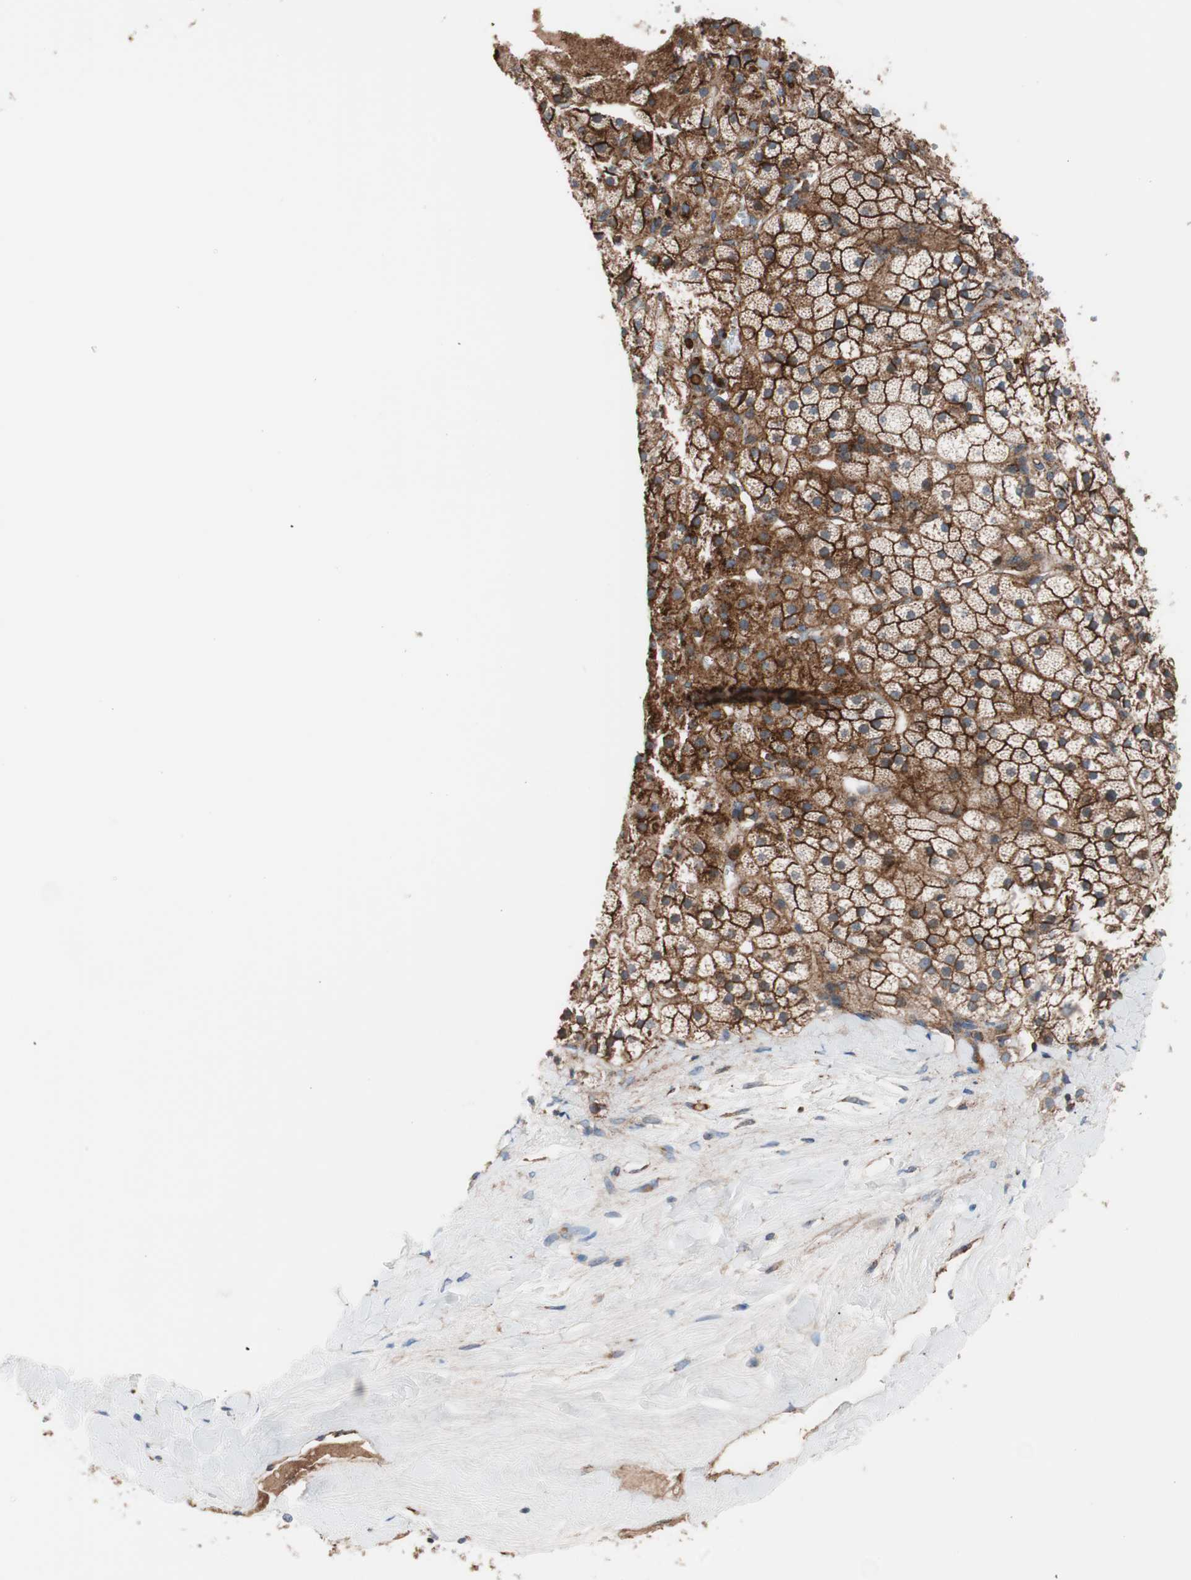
{"staining": {"intensity": "strong", "quantity": ">75%", "location": "cytoplasmic/membranous"}, "tissue": "adrenal gland", "cell_type": "Glandular cells", "image_type": "normal", "snomed": [{"axis": "morphology", "description": "Normal tissue, NOS"}, {"axis": "topography", "description": "Adrenal gland"}], "caption": "A histopathology image of human adrenal gland stained for a protein exhibits strong cytoplasmic/membranous brown staining in glandular cells.", "gene": "FLOT2", "patient": {"sex": "male", "age": 35}}